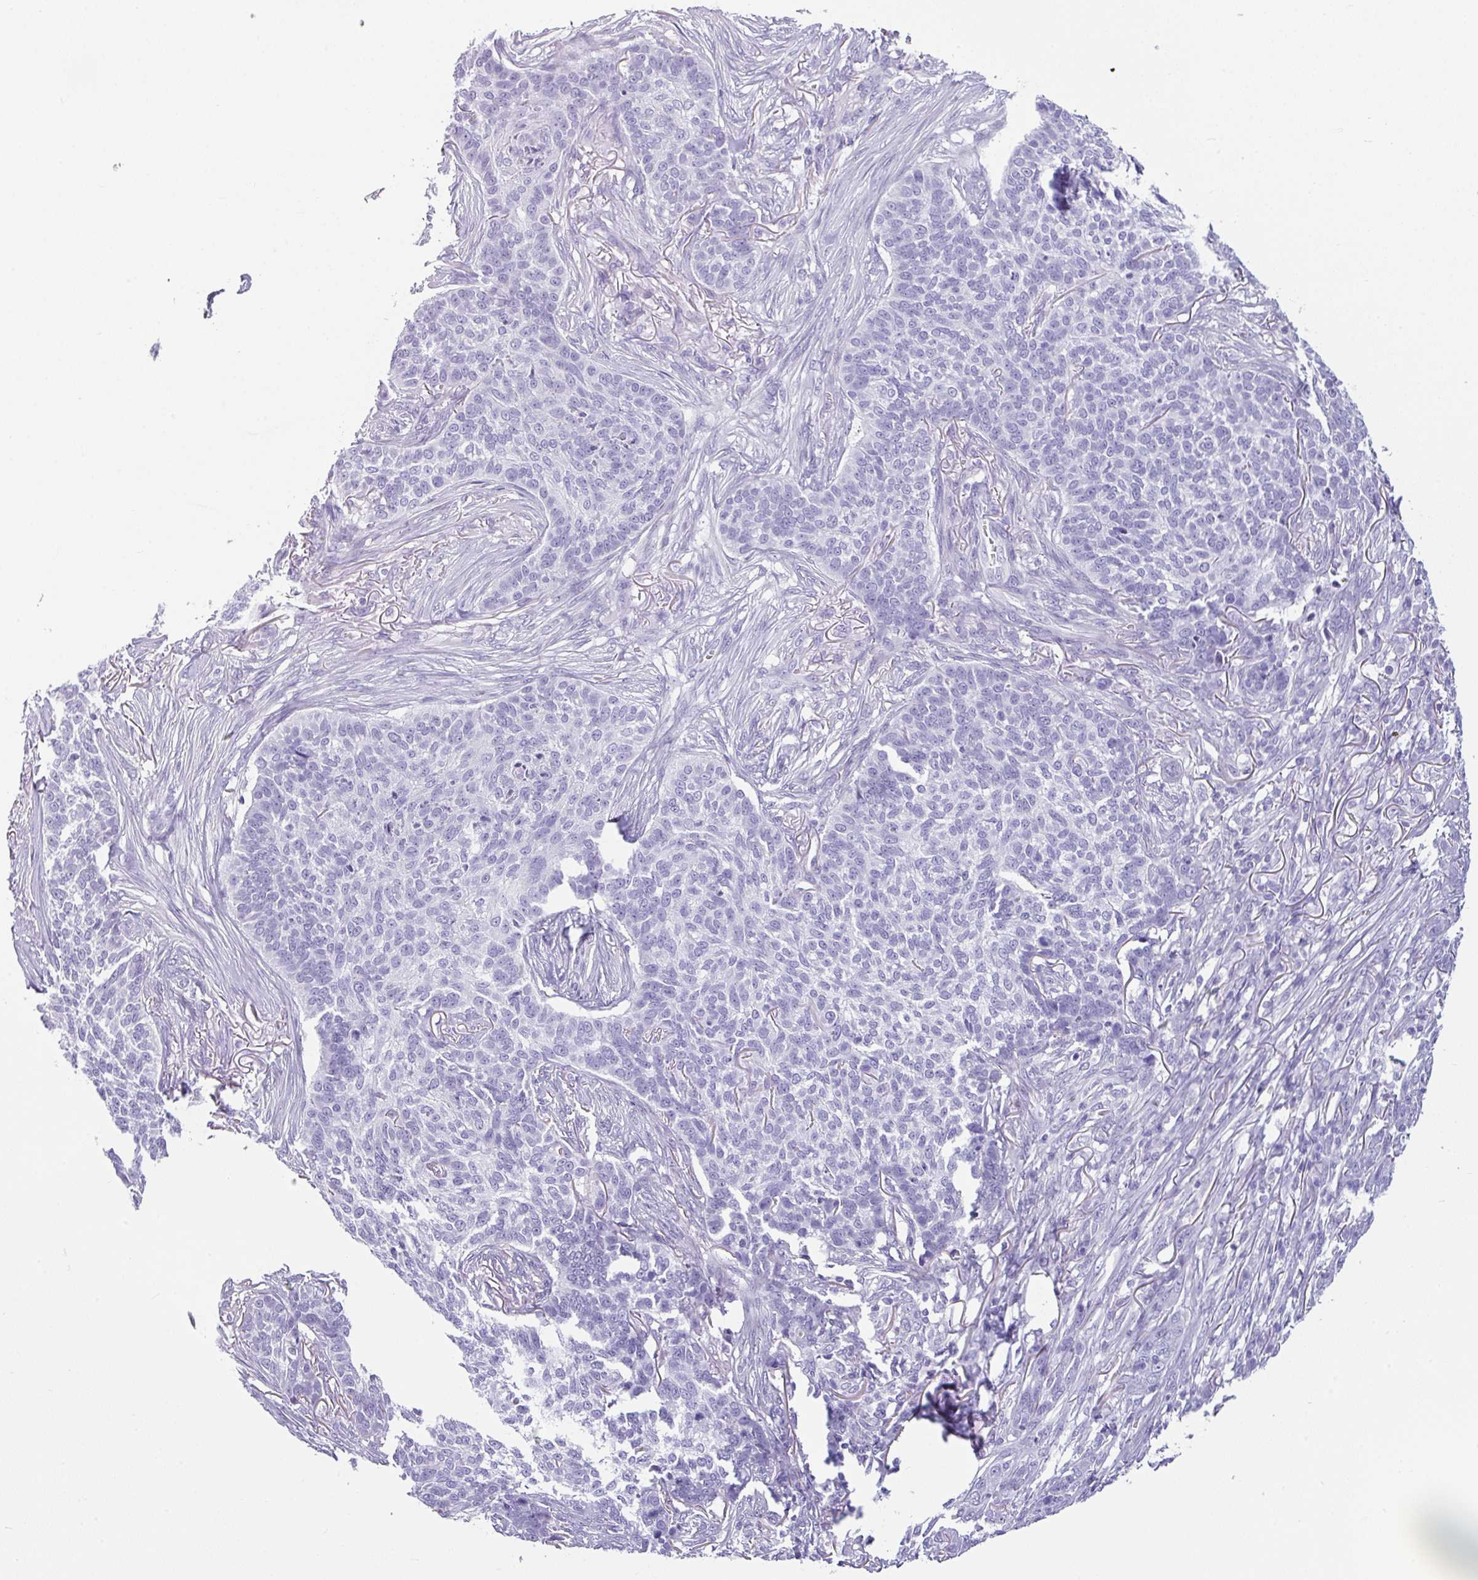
{"staining": {"intensity": "negative", "quantity": "none", "location": "none"}, "tissue": "skin cancer", "cell_type": "Tumor cells", "image_type": "cancer", "snomed": [{"axis": "morphology", "description": "Basal cell carcinoma"}, {"axis": "topography", "description": "Skin"}], "caption": "The photomicrograph shows no significant staining in tumor cells of skin basal cell carcinoma. (Stains: DAB (3,3'-diaminobenzidine) immunohistochemistry with hematoxylin counter stain, Microscopy: brightfield microscopy at high magnification).", "gene": "VCY1B", "patient": {"sex": "male", "age": 85}}